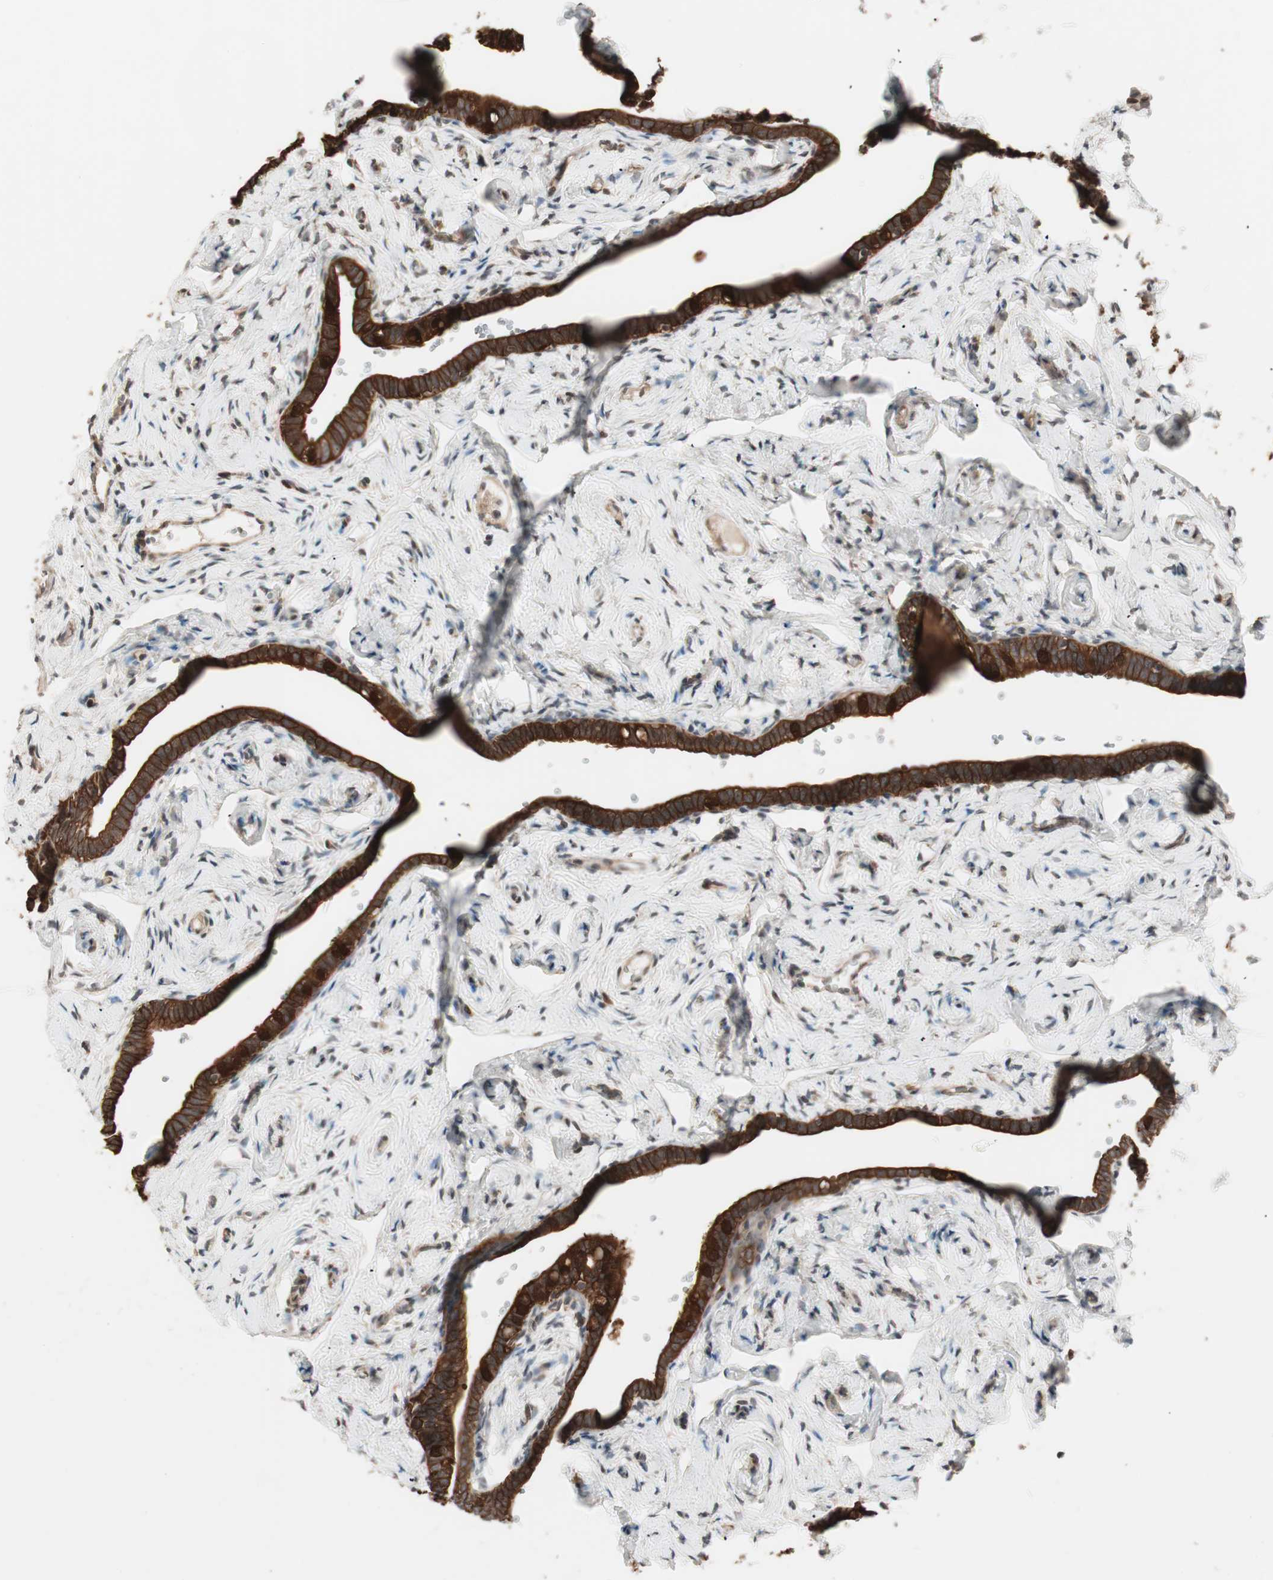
{"staining": {"intensity": "strong", "quantity": ">75%", "location": "cytoplasmic/membranous"}, "tissue": "fallopian tube", "cell_type": "Glandular cells", "image_type": "normal", "snomed": [{"axis": "morphology", "description": "Normal tissue, NOS"}, {"axis": "topography", "description": "Fallopian tube"}], "caption": "Brown immunohistochemical staining in normal human fallopian tube reveals strong cytoplasmic/membranous expression in approximately >75% of glandular cells. The staining is performed using DAB (3,3'-diaminobenzidine) brown chromogen to label protein expression. The nuclei are counter-stained blue using hematoxylin.", "gene": "FBXO5", "patient": {"sex": "female", "age": 71}}